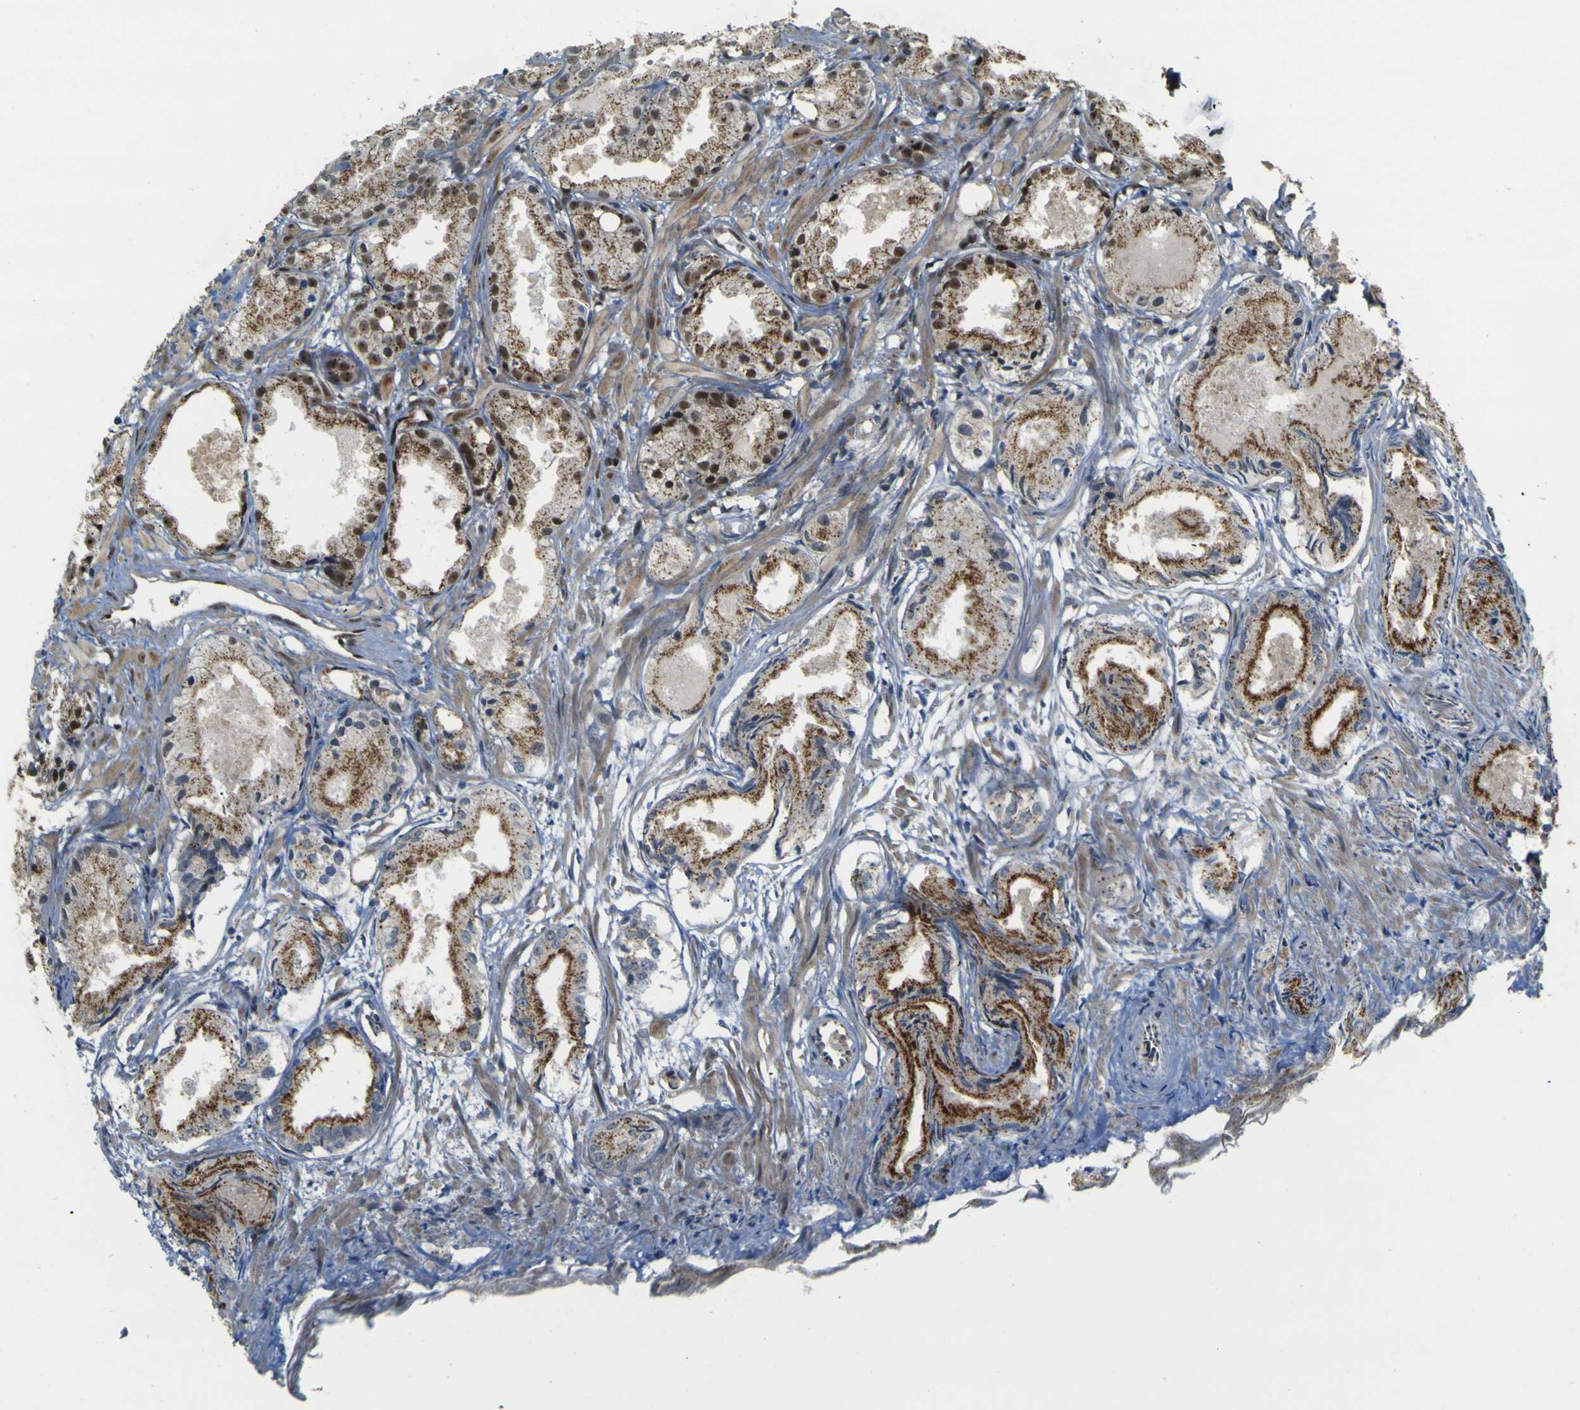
{"staining": {"intensity": "strong", "quantity": ">75%", "location": "cytoplasmic/membranous,nuclear"}, "tissue": "prostate cancer", "cell_type": "Tumor cells", "image_type": "cancer", "snomed": [{"axis": "morphology", "description": "Adenocarcinoma, Low grade"}, {"axis": "topography", "description": "Prostate"}], "caption": "IHC (DAB) staining of human adenocarcinoma (low-grade) (prostate) displays strong cytoplasmic/membranous and nuclear protein positivity in about >75% of tumor cells. (DAB (3,3'-diaminobenzidine) IHC with brightfield microscopy, high magnification).", "gene": "ACBD5", "patient": {"sex": "male", "age": 72}}